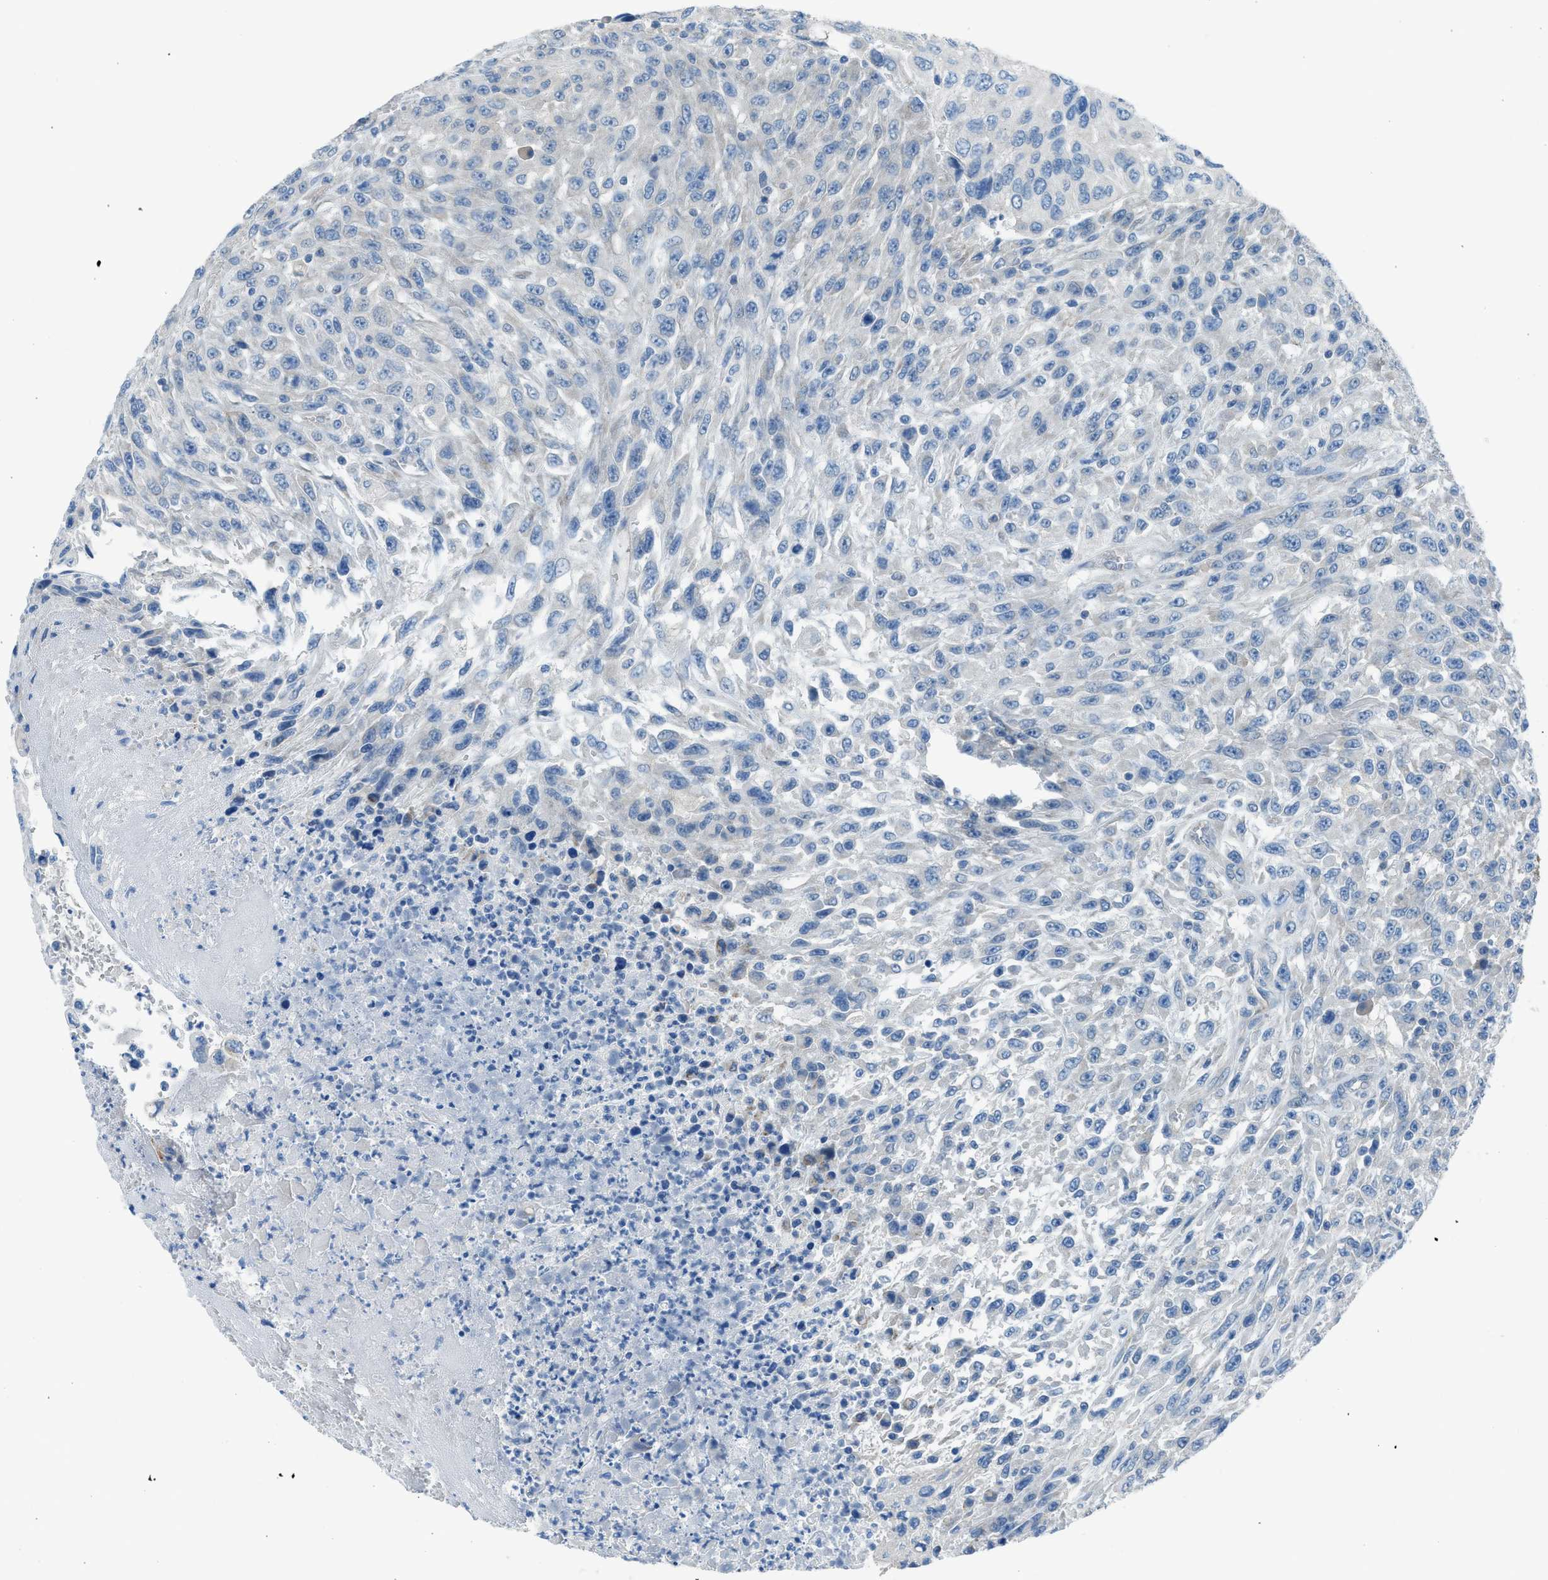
{"staining": {"intensity": "negative", "quantity": "none", "location": "none"}, "tissue": "urothelial cancer", "cell_type": "Tumor cells", "image_type": "cancer", "snomed": [{"axis": "morphology", "description": "Urothelial carcinoma, High grade"}, {"axis": "topography", "description": "Urinary bladder"}], "caption": "An IHC micrograph of urothelial carcinoma (high-grade) is shown. There is no staining in tumor cells of urothelial carcinoma (high-grade).", "gene": "PRKN", "patient": {"sex": "male", "age": 66}}